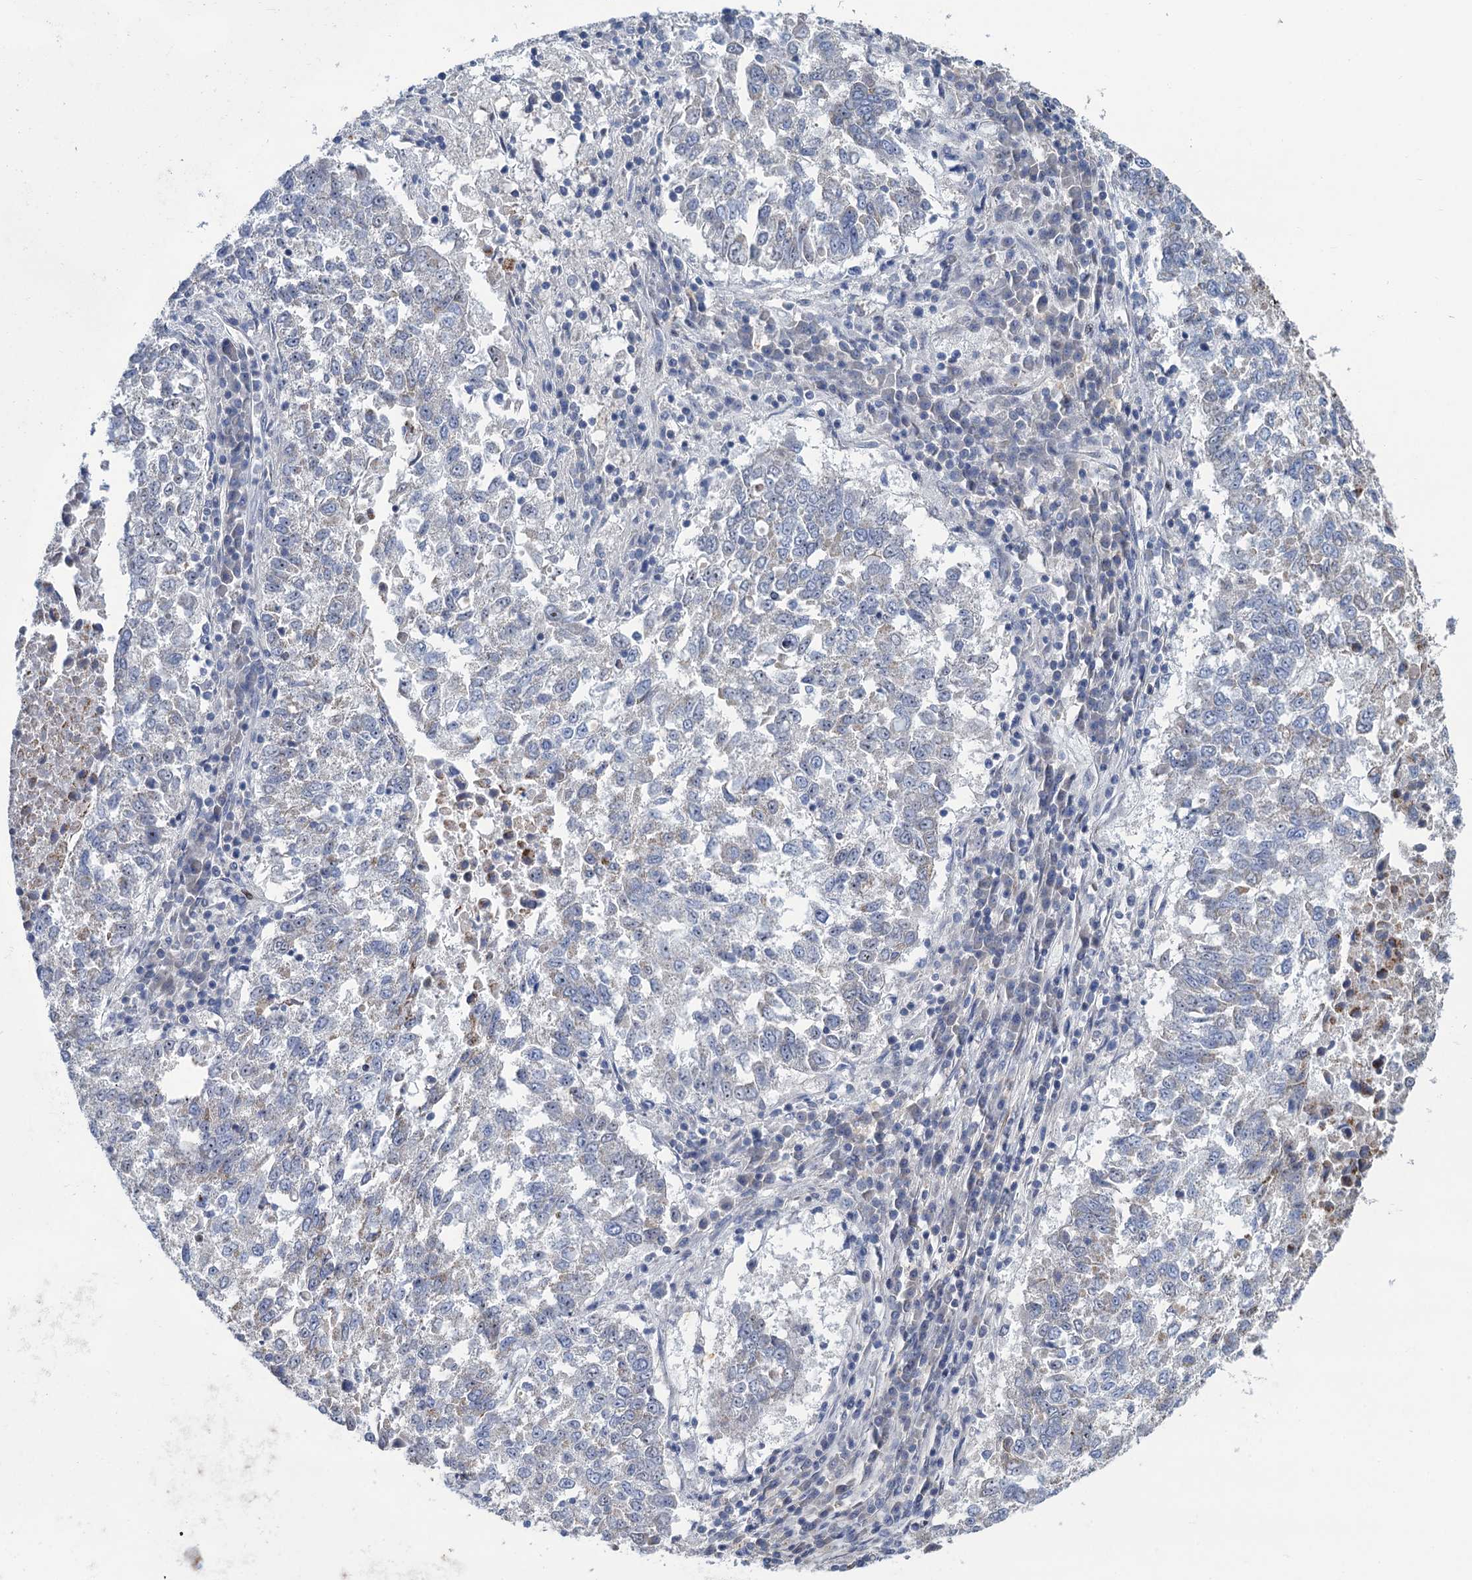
{"staining": {"intensity": "negative", "quantity": "none", "location": "none"}, "tissue": "lung cancer", "cell_type": "Tumor cells", "image_type": "cancer", "snomed": [{"axis": "morphology", "description": "Squamous cell carcinoma, NOS"}, {"axis": "topography", "description": "Lung"}], "caption": "A high-resolution photomicrograph shows IHC staining of lung cancer, which demonstrates no significant staining in tumor cells. (Brightfield microscopy of DAB IHC at high magnification).", "gene": "ESYT3", "patient": {"sex": "male", "age": 73}}